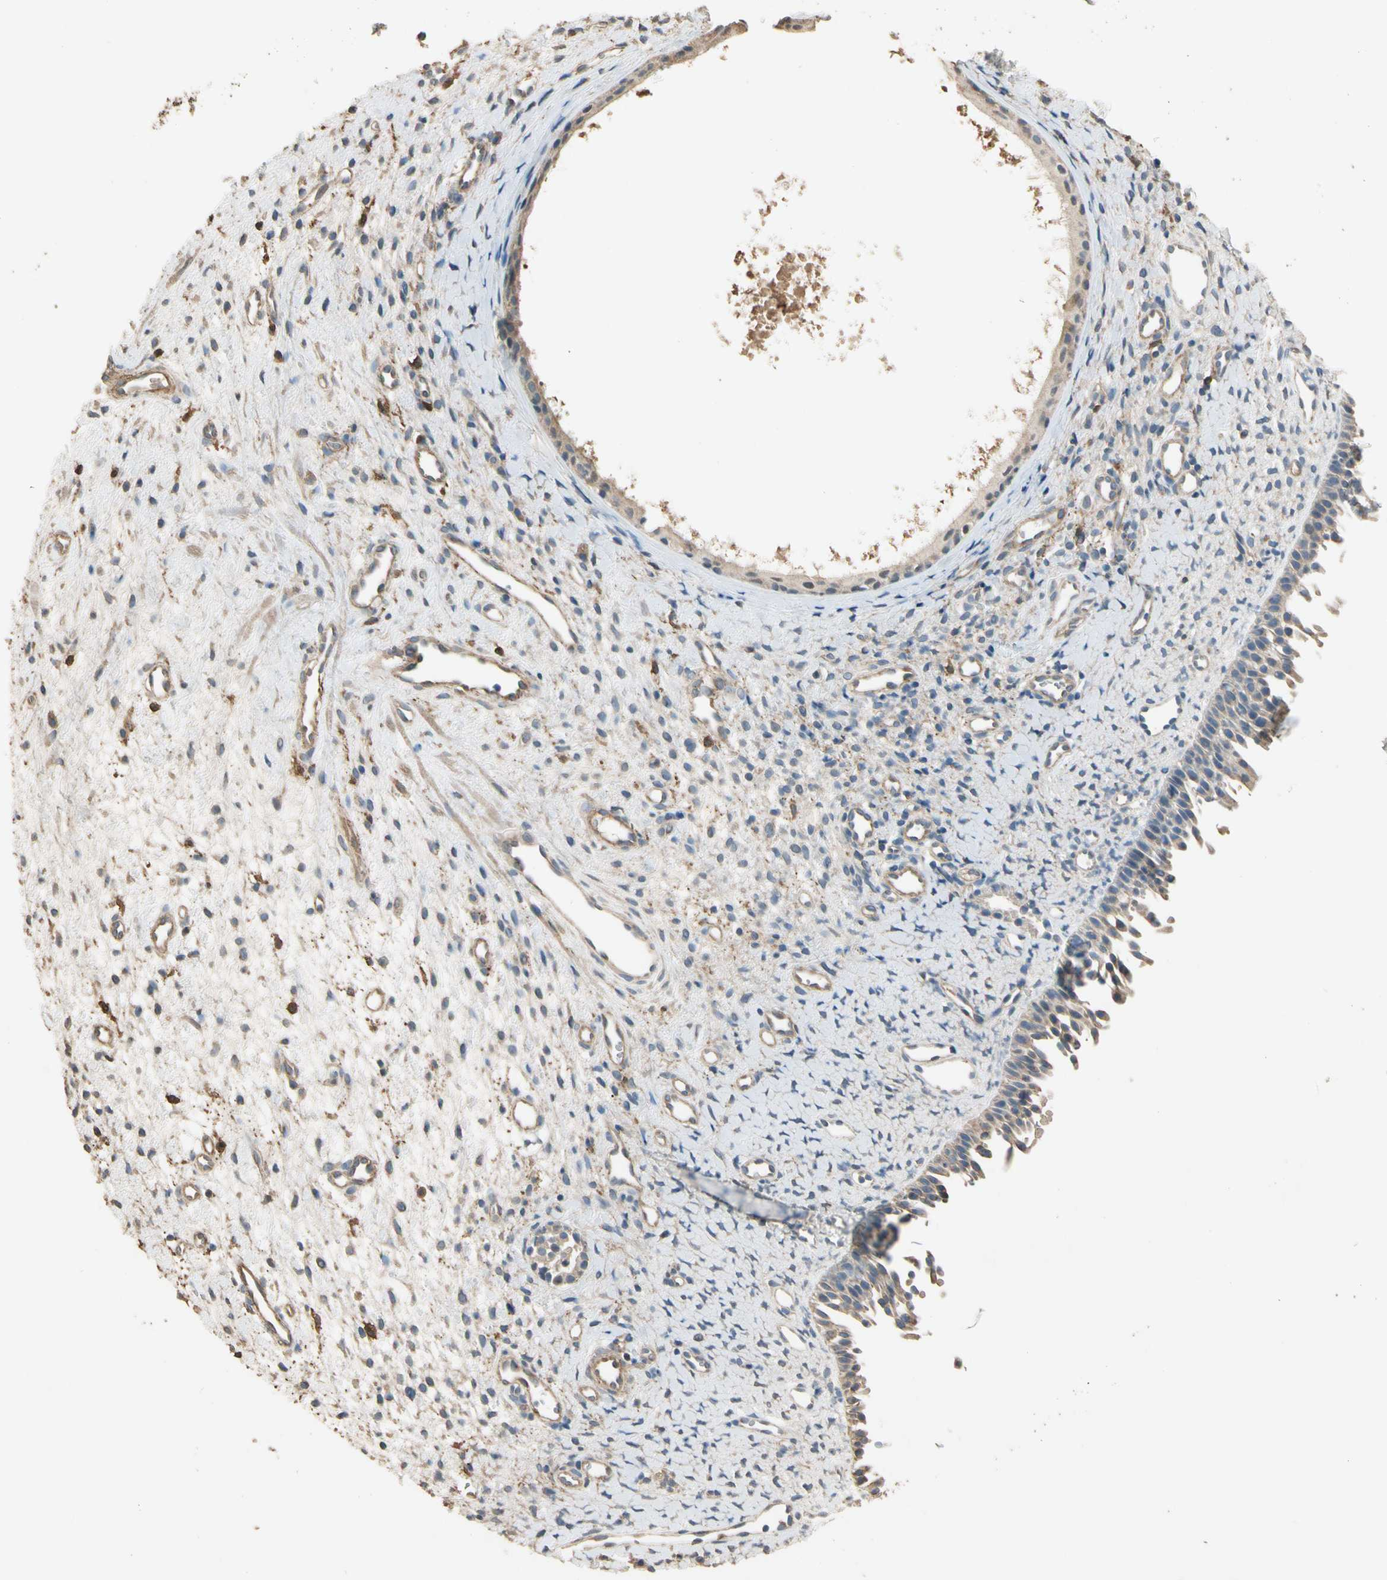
{"staining": {"intensity": "weak", "quantity": ">75%", "location": "cytoplasmic/membranous"}, "tissue": "nasopharynx", "cell_type": "Respiratory epithelial cells", "image_type": "normal", "snomed": [{"axis": "morphology", "description": "Normal tissue, NOS"}, {"axis": "topography", "description": "Nasopharynx"}], "caption": "Nasopharynx stained with immunohistochemistry (IHC) reveals weak cytoplasmic/membranous positivity in about >75% of respiratory epithelial cells.", "gene": "CDH6", "patient": {"sex": "male", "age": 22}}